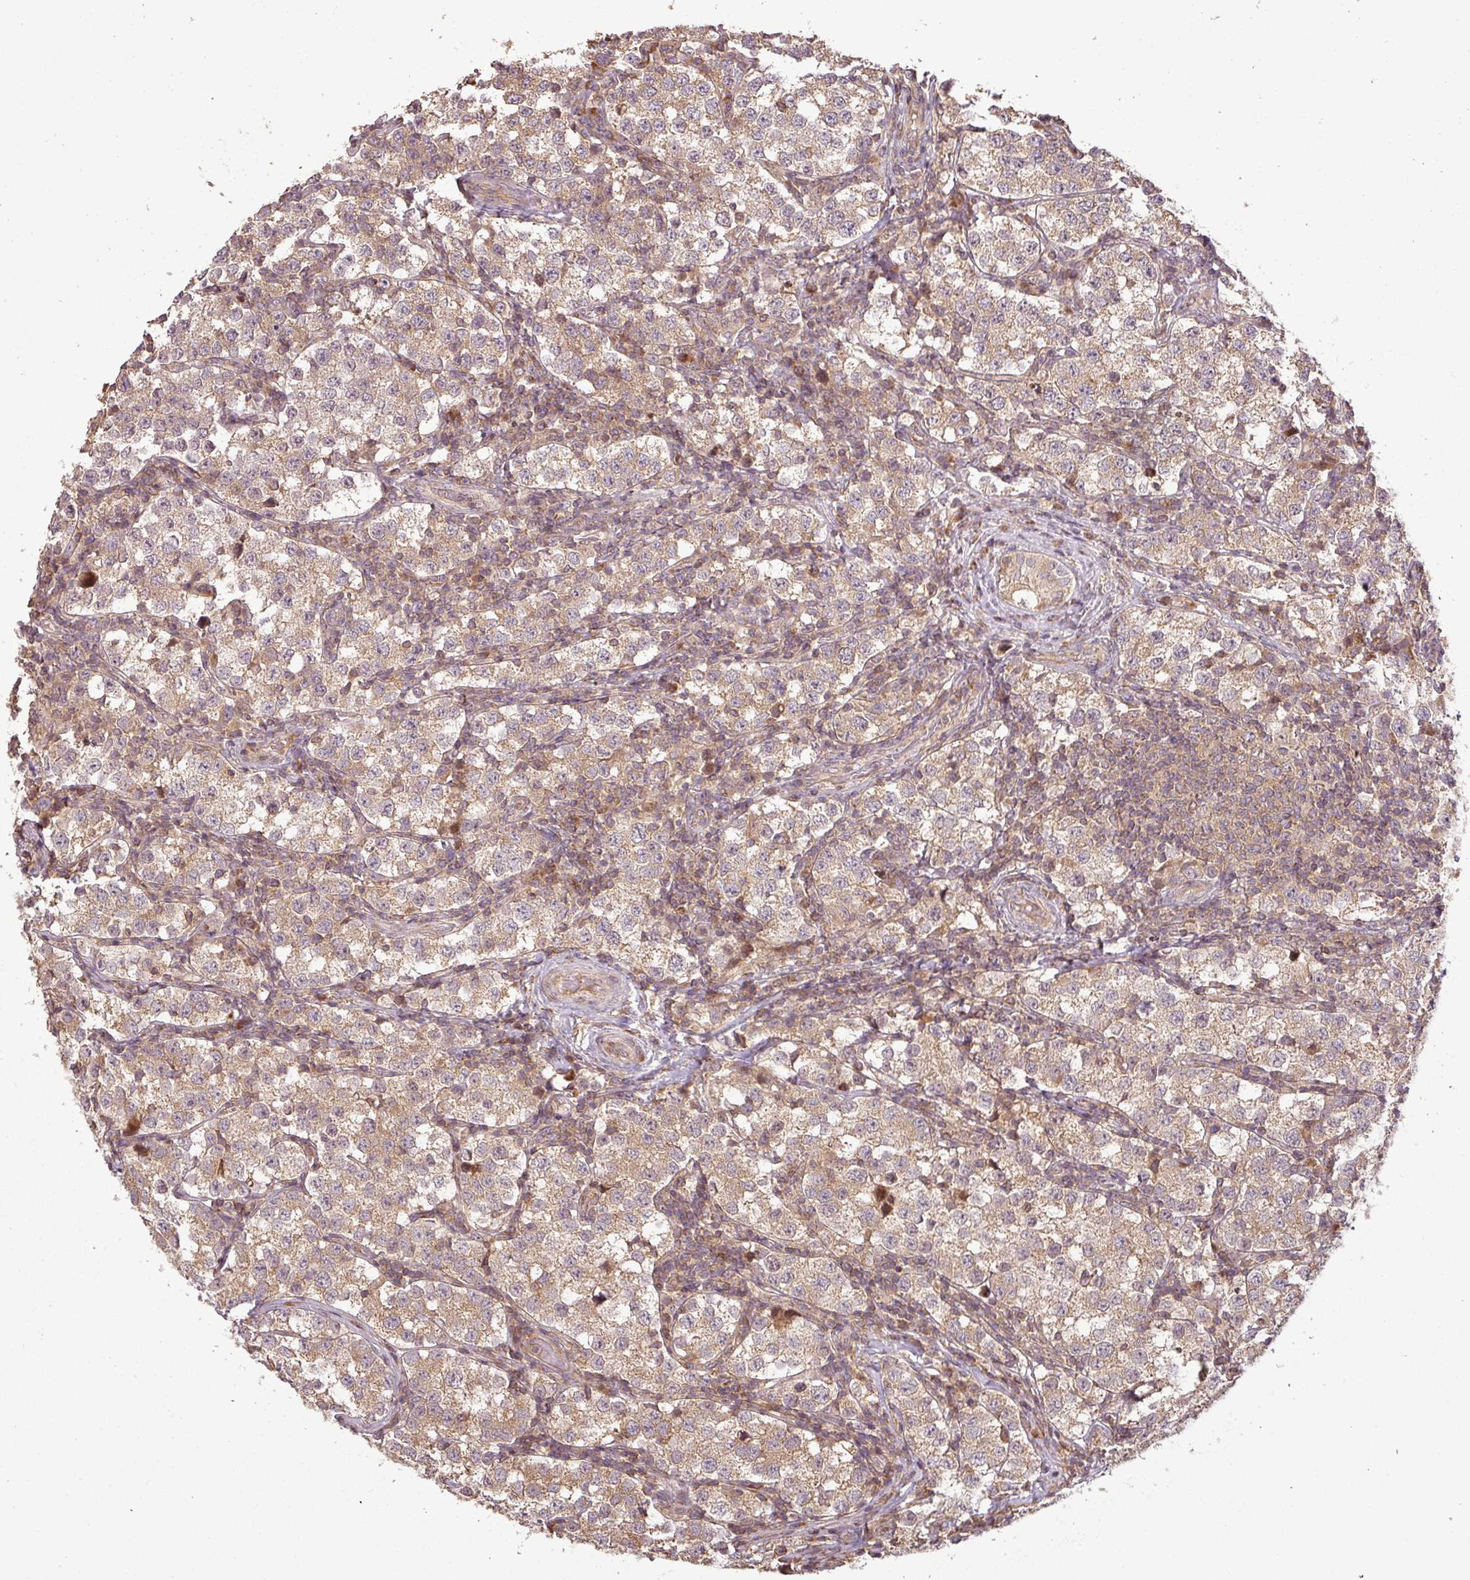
{"staining": {"intensity": "moderate", "quantity": ">75%", "location": "cytoplasmic/membranous"}, "tissue": "testis cancer", "cell_type": "Tumor cells", "image_type": "cancer", "snomed": [{"axis": "morphology", "description": "Seminoma, NOS"}, {"axis": "topography", "description": "Testis"}], "caption": "This is an image of immunohistochemistry (IHC) staining of testis seminoma, which shows moderate positivity in the cytoplasmic/membranous of tumor cells.", "gene": "FAIM", "patient": {"sex": "male", "age": 34}}